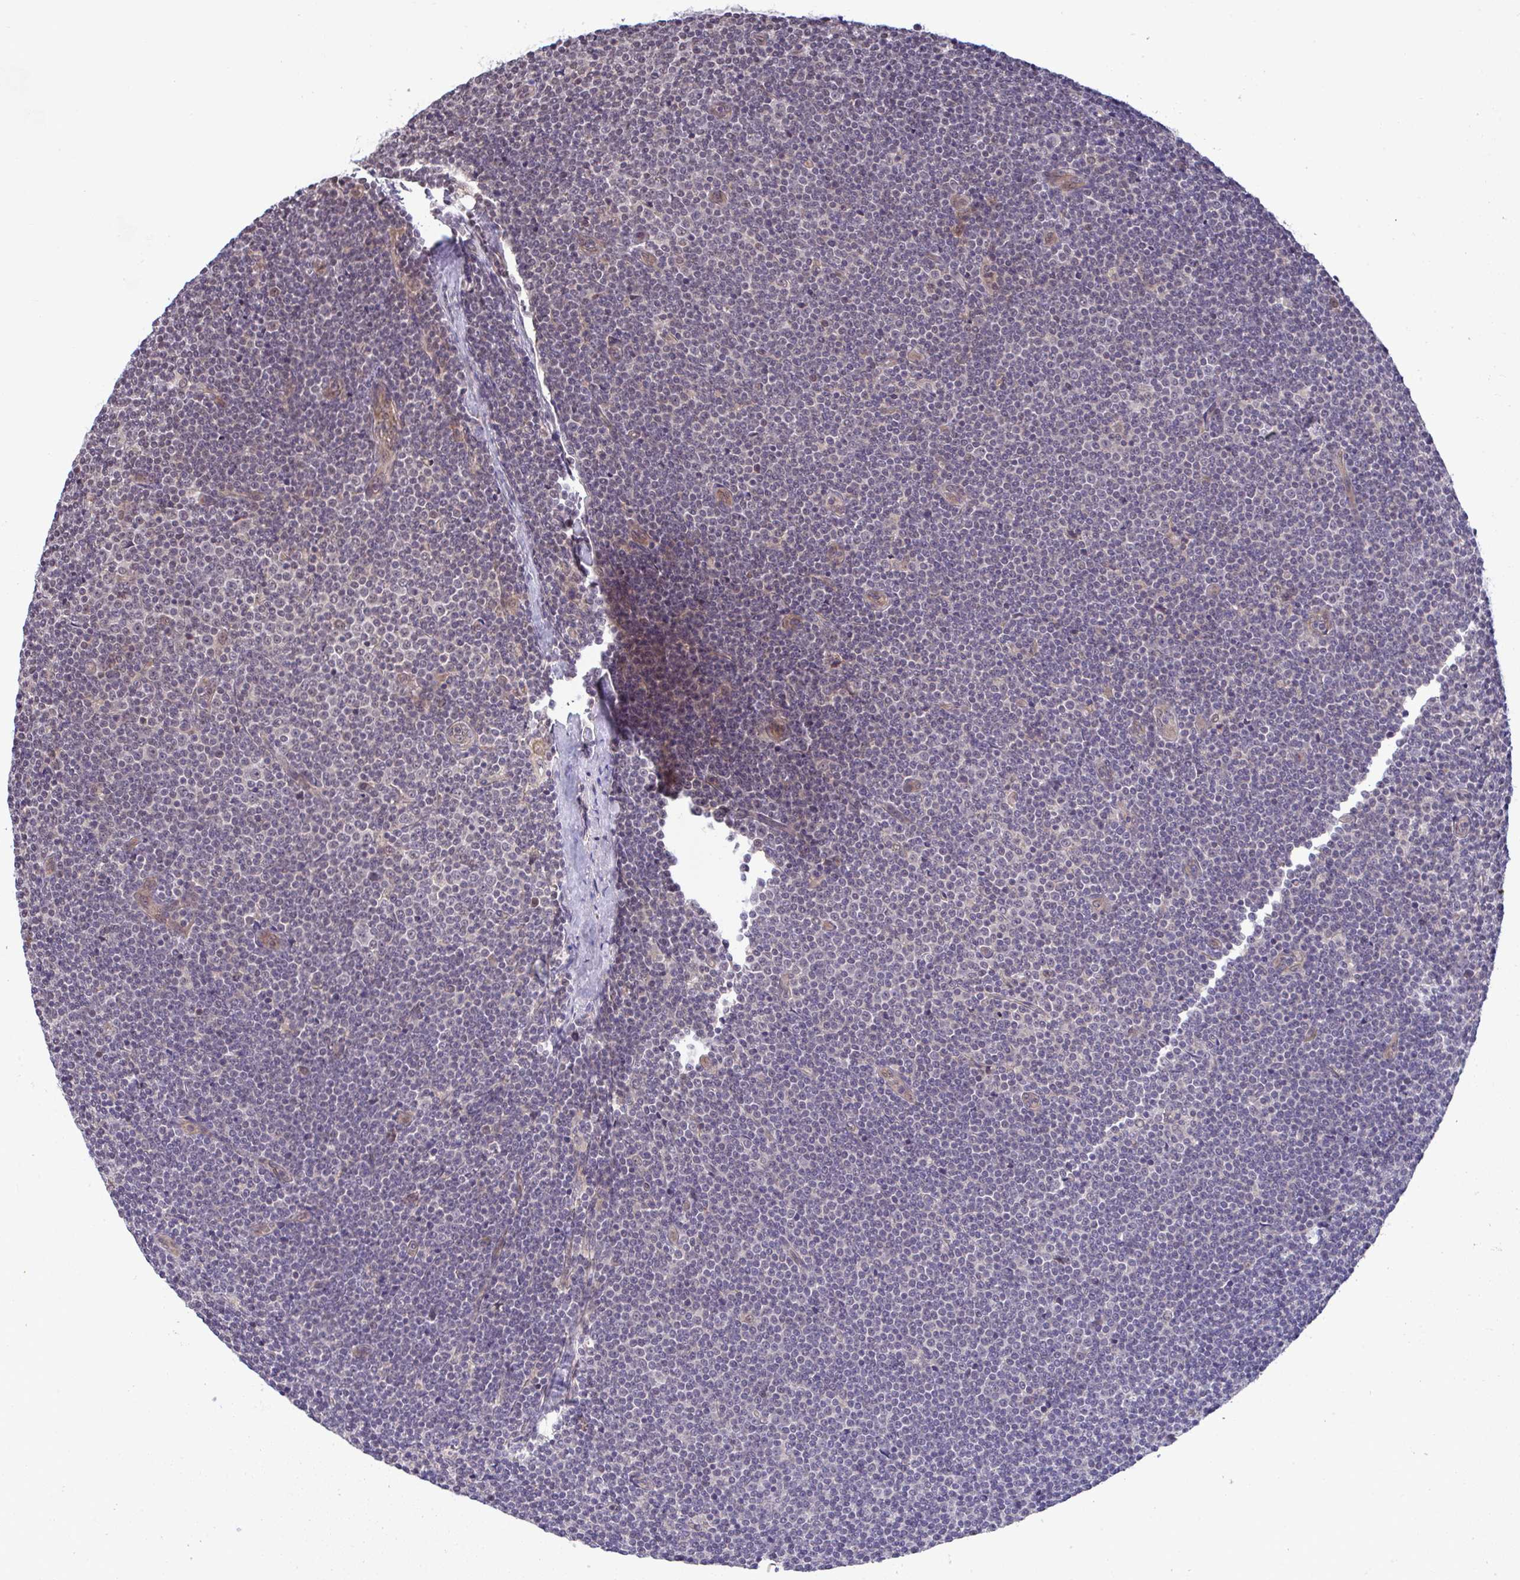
{"staining": {"intensity": "negative", "quantity": "none", "location": "none"}, "tissue": "lymphoma", "cell_type": "Tumor cells", "image_type": "cancer", "snomed": [{"axis": "morphology", "description": "Malignant lymphoma, non-Hodgkin's type, Low grade"}, {"axis": "topography", "description": "Lymph node"}], "caption": "Protein analysis of lymphoma reveals no significant positivity in tumor cells.", "gene": "C9orf64", "patient": {"sex": "male", "age": 48}}